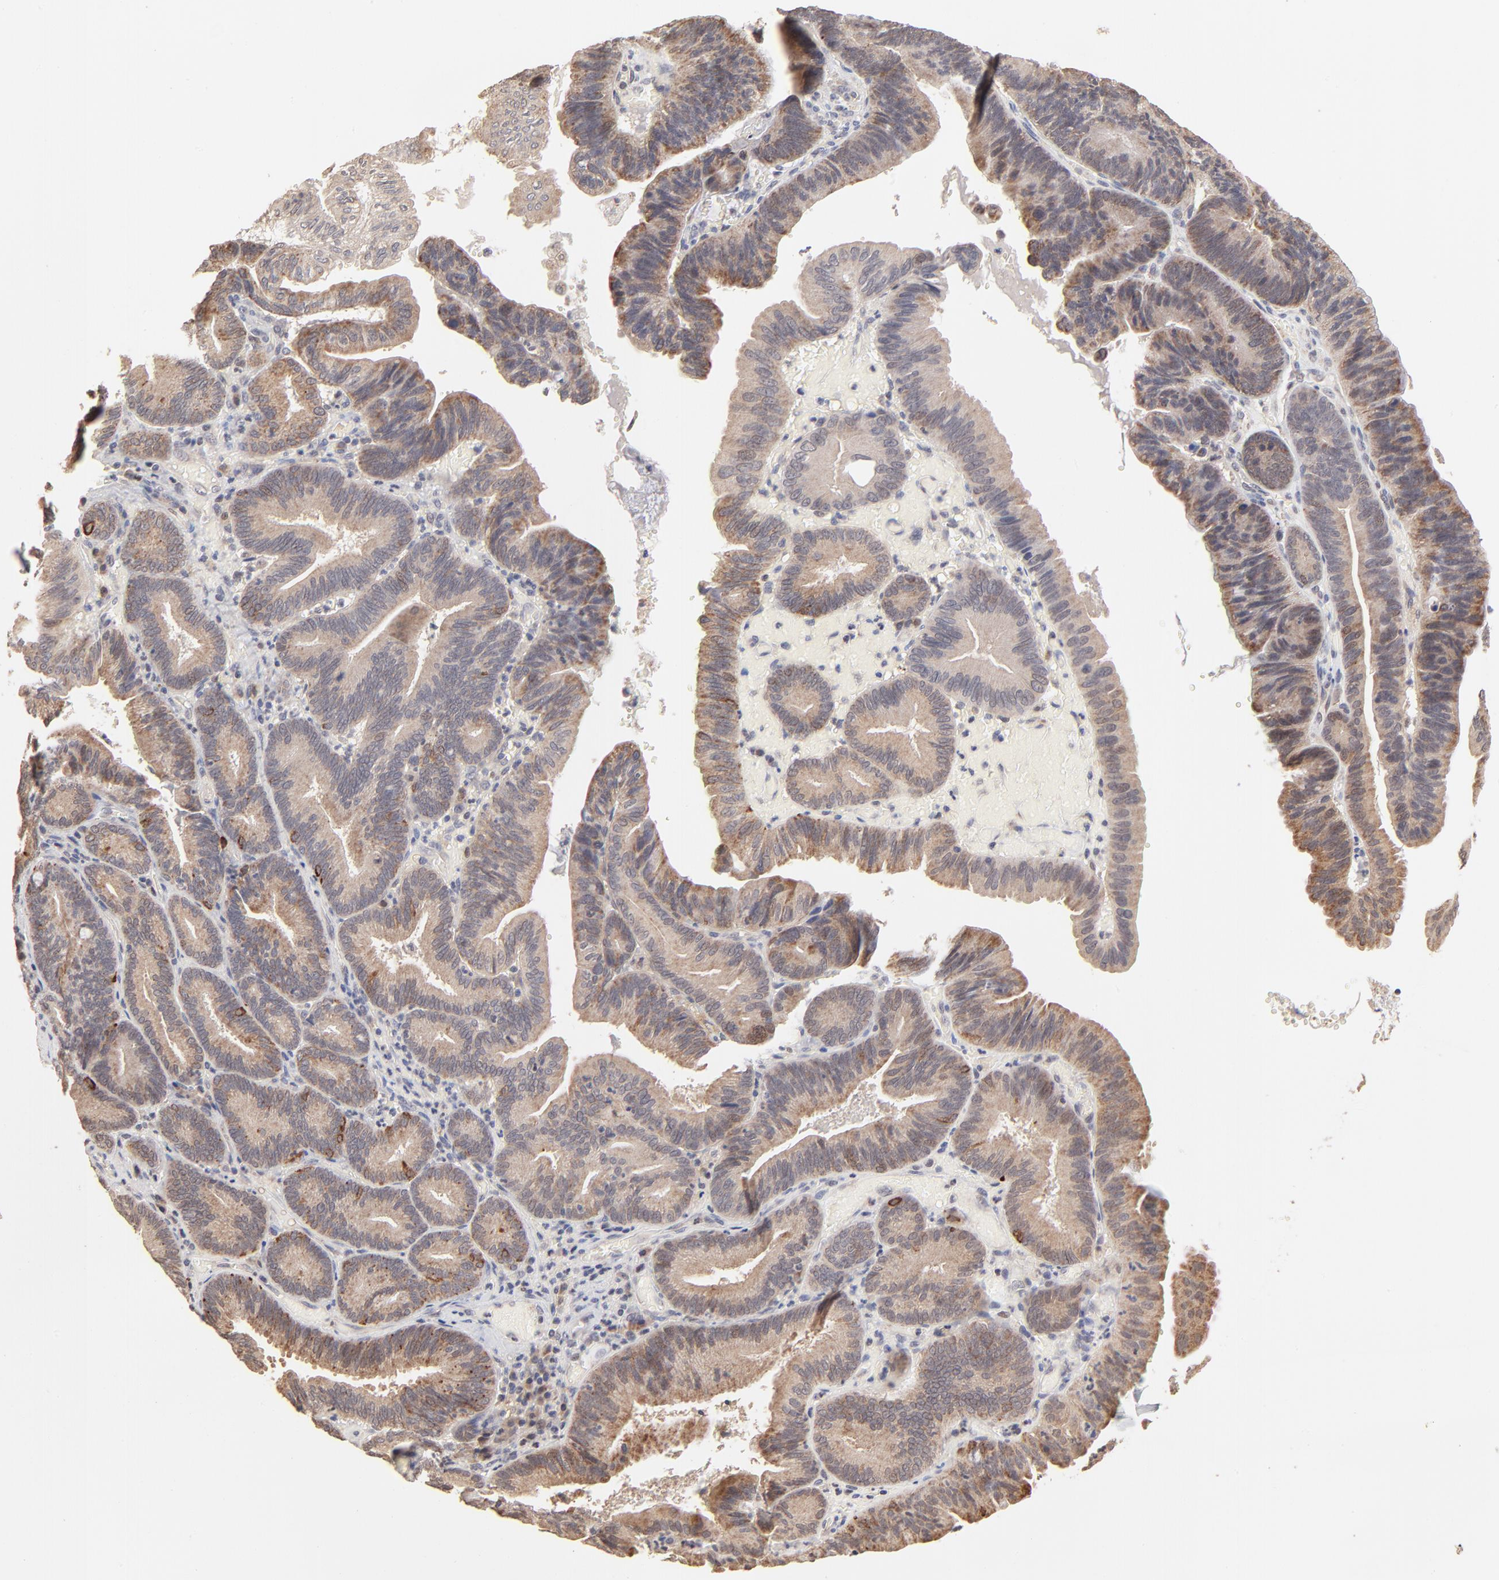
{"staining": {"intensity": "moderate", "quantity": "25%-75%", "location": "cytoplasmic/membranous"}, "tissue": "pancreatic cancer", "cell_type": "Tumor cells", "image_type": "cancer", "snomed": [{"axis": "morphology", "description": "Adenocarcinoma, NOS"}, {"axis": "topography", "description": "Pancreas"}], "caption": "Adenocarcinoma (pancreatic) stained with a protein marker shows moderate staining in tumor cells.", "gene": "MSL2", "patient": {"sex": "male", "age": 82}}